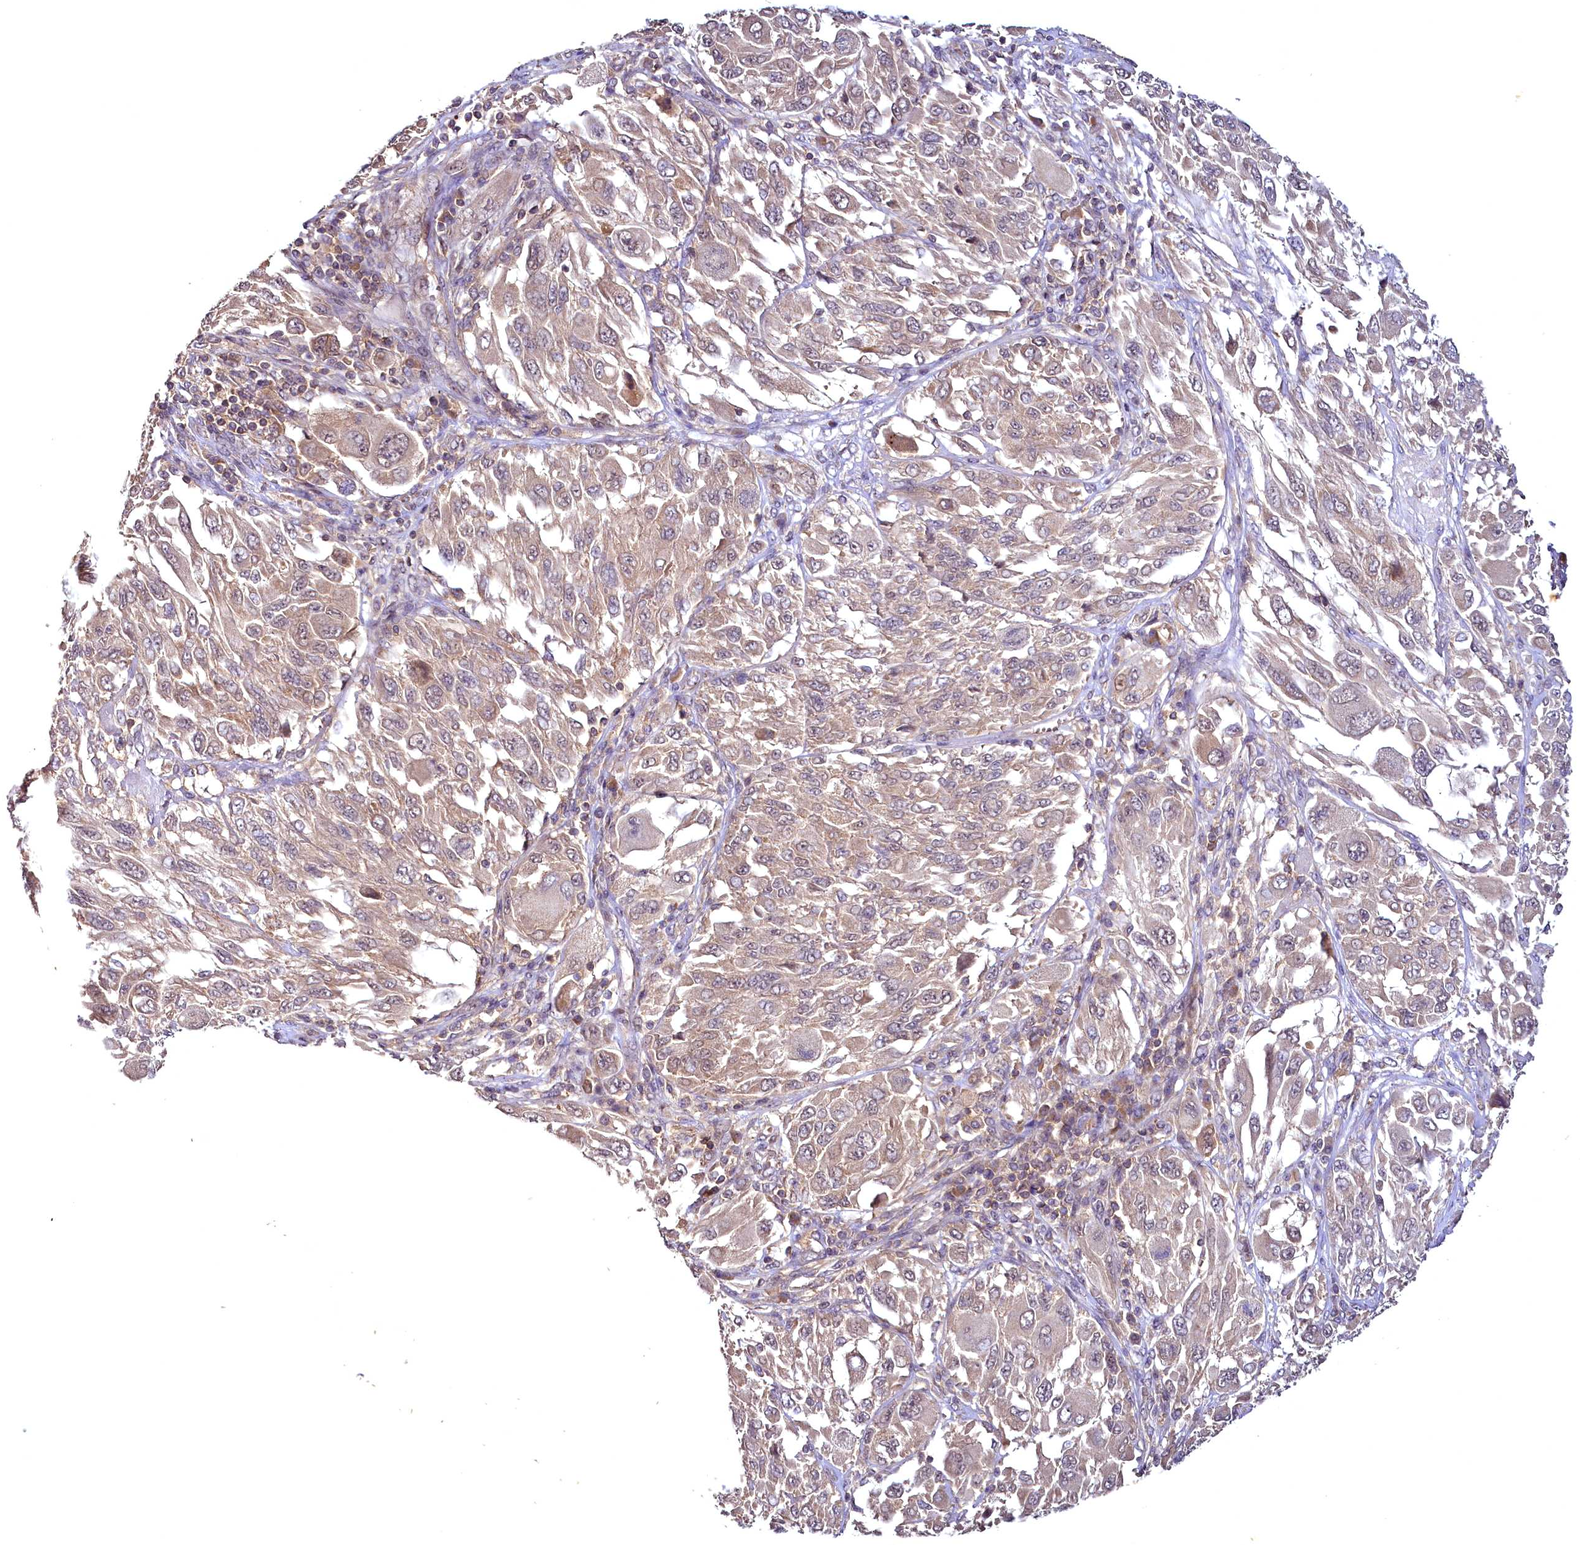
{"staining": {"intensity": "negative", "quantity": "none", "location": "none"}, "tissue": "melanoma", "cell_type": "Tumor cells", "image_type": "cancer", "snomed": [{"axis": "morphology", "description": "Malignant melanoma, NOS"}, {"axis": "topography", "description": "Skin"}], "caption": "Histopathology image shows no protein expression in tumor cells of malignant melanoma tissue.", "gene": "TMEM39A", "patient": {"sex": "female", "age": 91}}